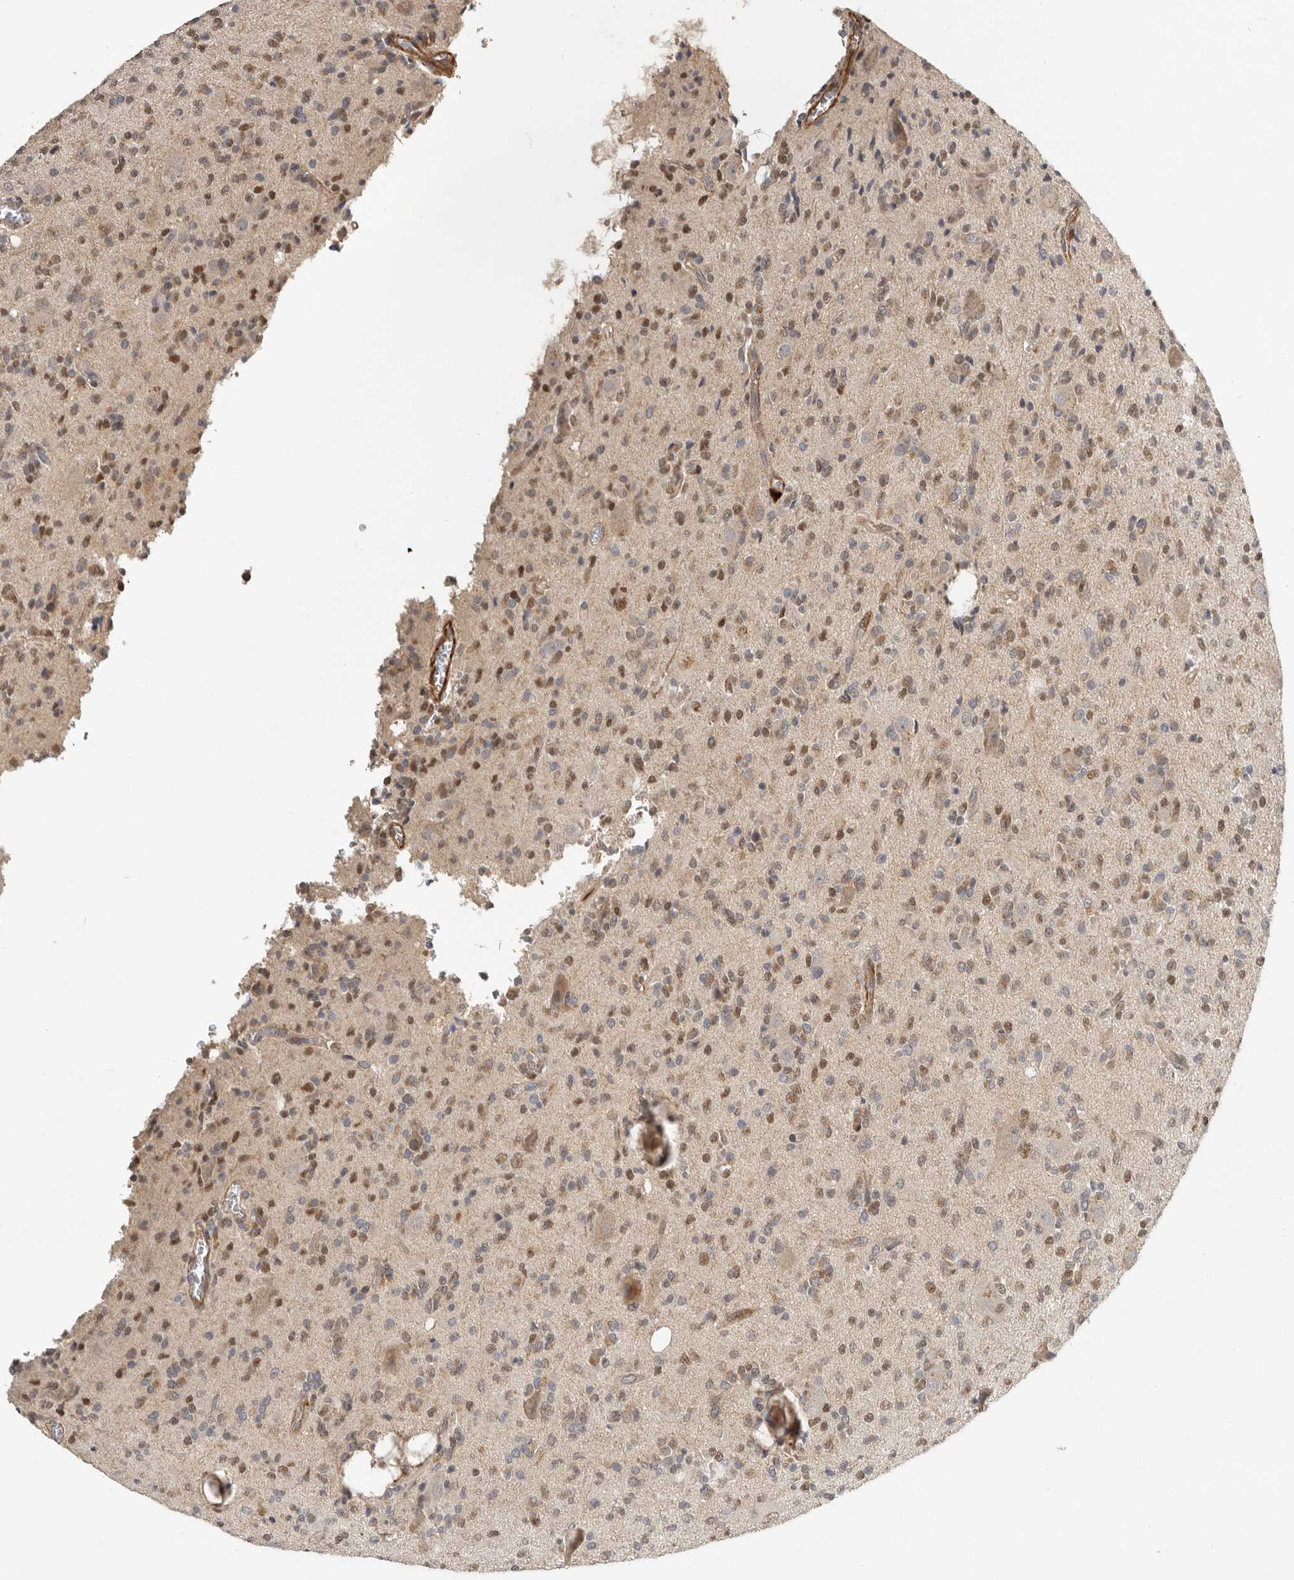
{"staining": {"intensity": "moderate", "quantity": "<25%", "location": "nuclear"}, "tissue": "glioma", "cell_type": "Tumor cells", "image_type": "cancer", "snomed": [{"axis": "morphology", "description": "Glioma, malignant, High grade"}, {"axis": "topography", "description": "Brain"}], "caption": "A high-resolution image shows immunohistochemistry (IHC) staining of high-grade glioma (malignant), which demonstrates moderate nuclear staining in approximately <25% of tumor cells. (DAB = brown stain, brightfield microscopy at high magnification).", "gene": "RNF157", "patient": {"sex": "male", "age": 34}}